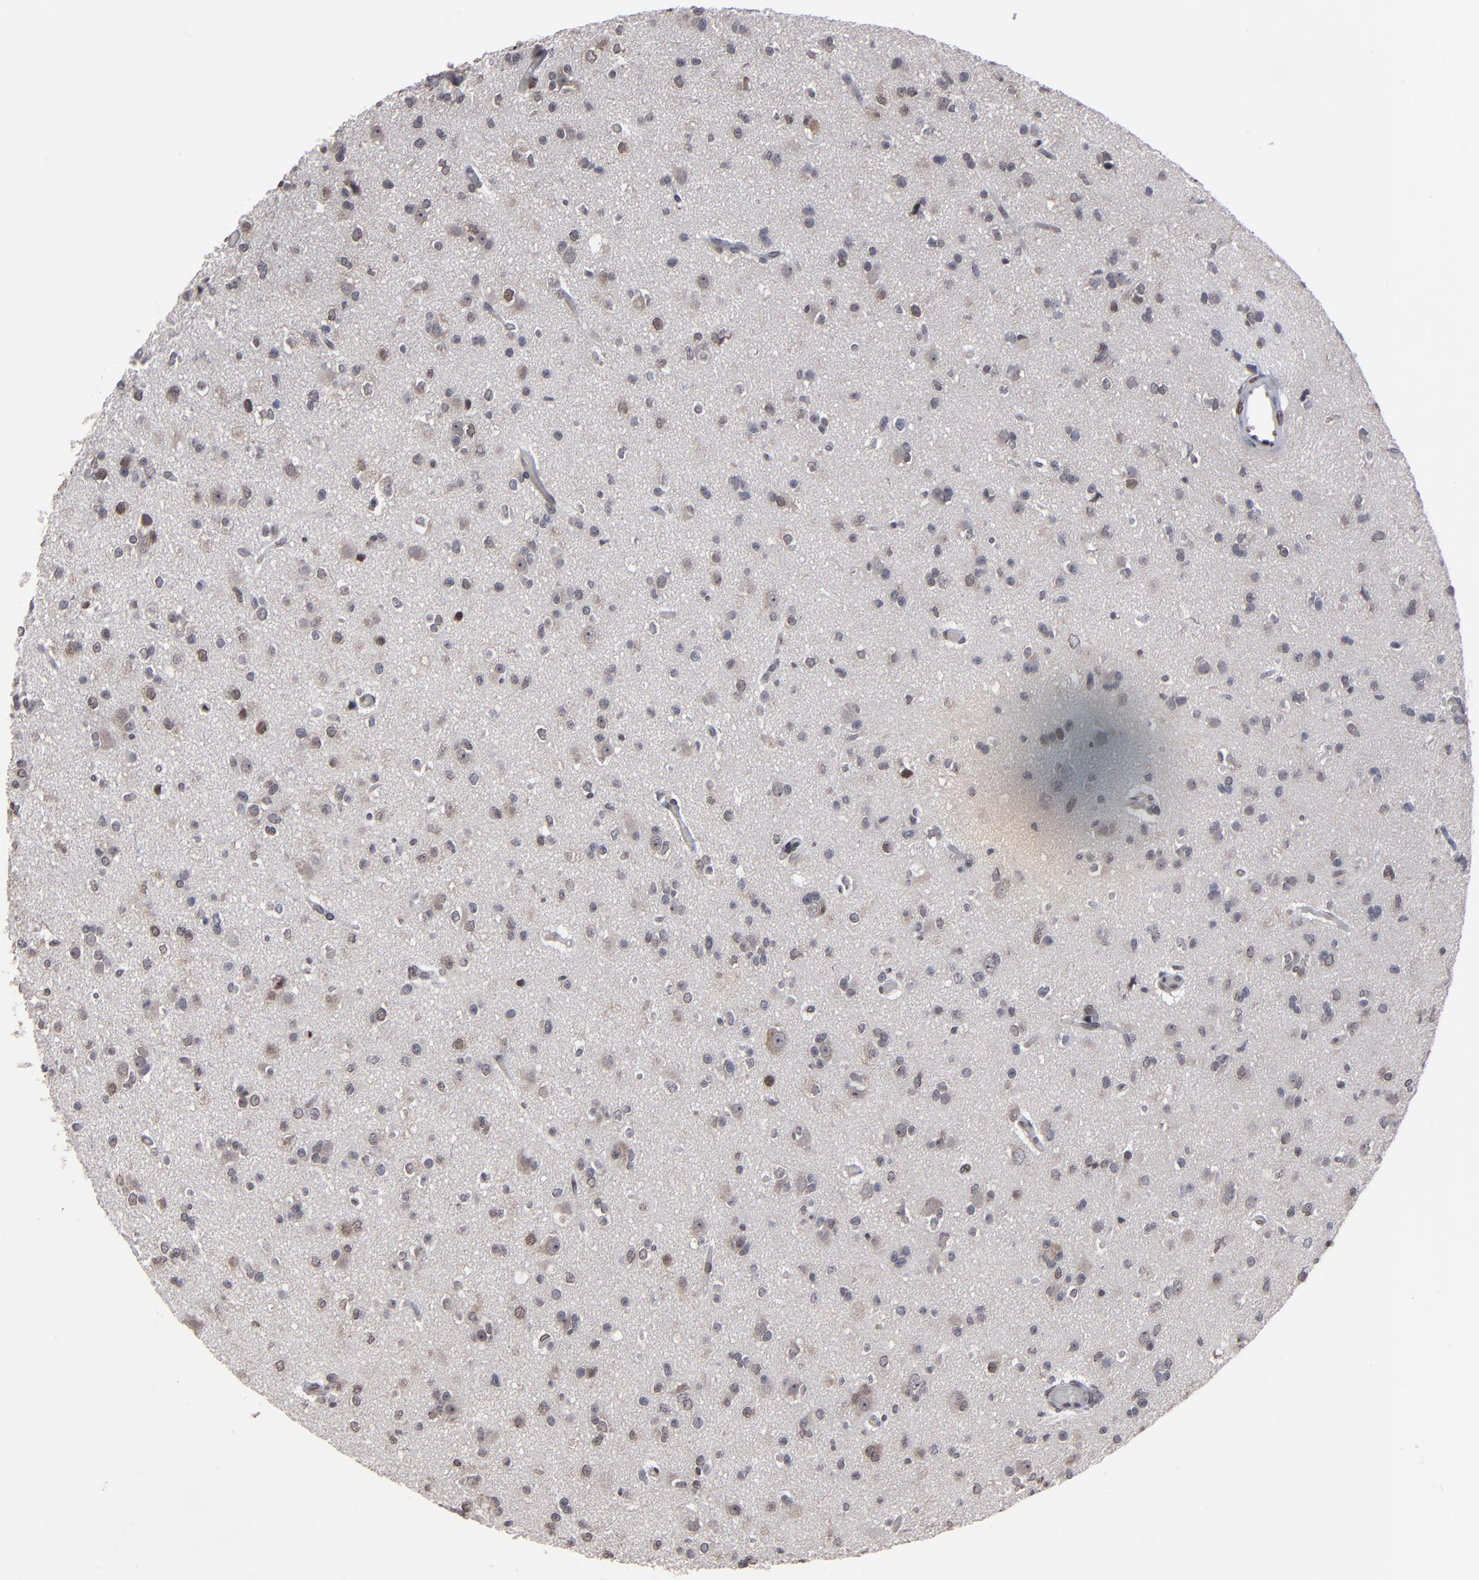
{"staining": {"intensity": "moderate", "quantity": "25%-75%", "location": "nuclear"}, "tissue": "glioma", "cell_type": "Tumor cells", "image_type": "cancer", "snomed": [{"axis": "morphology", "description": "Glioma, malignant, Low grade"}, {"axis": "topography", "description": "Brain"}], "caption": "Human glioma stained with a brown dye shows moderate nuclear positive staining in about 25%-75% of tumor cells.", "gene": "BAZ1A", "patient": {"sex": "male", "age": 42}}